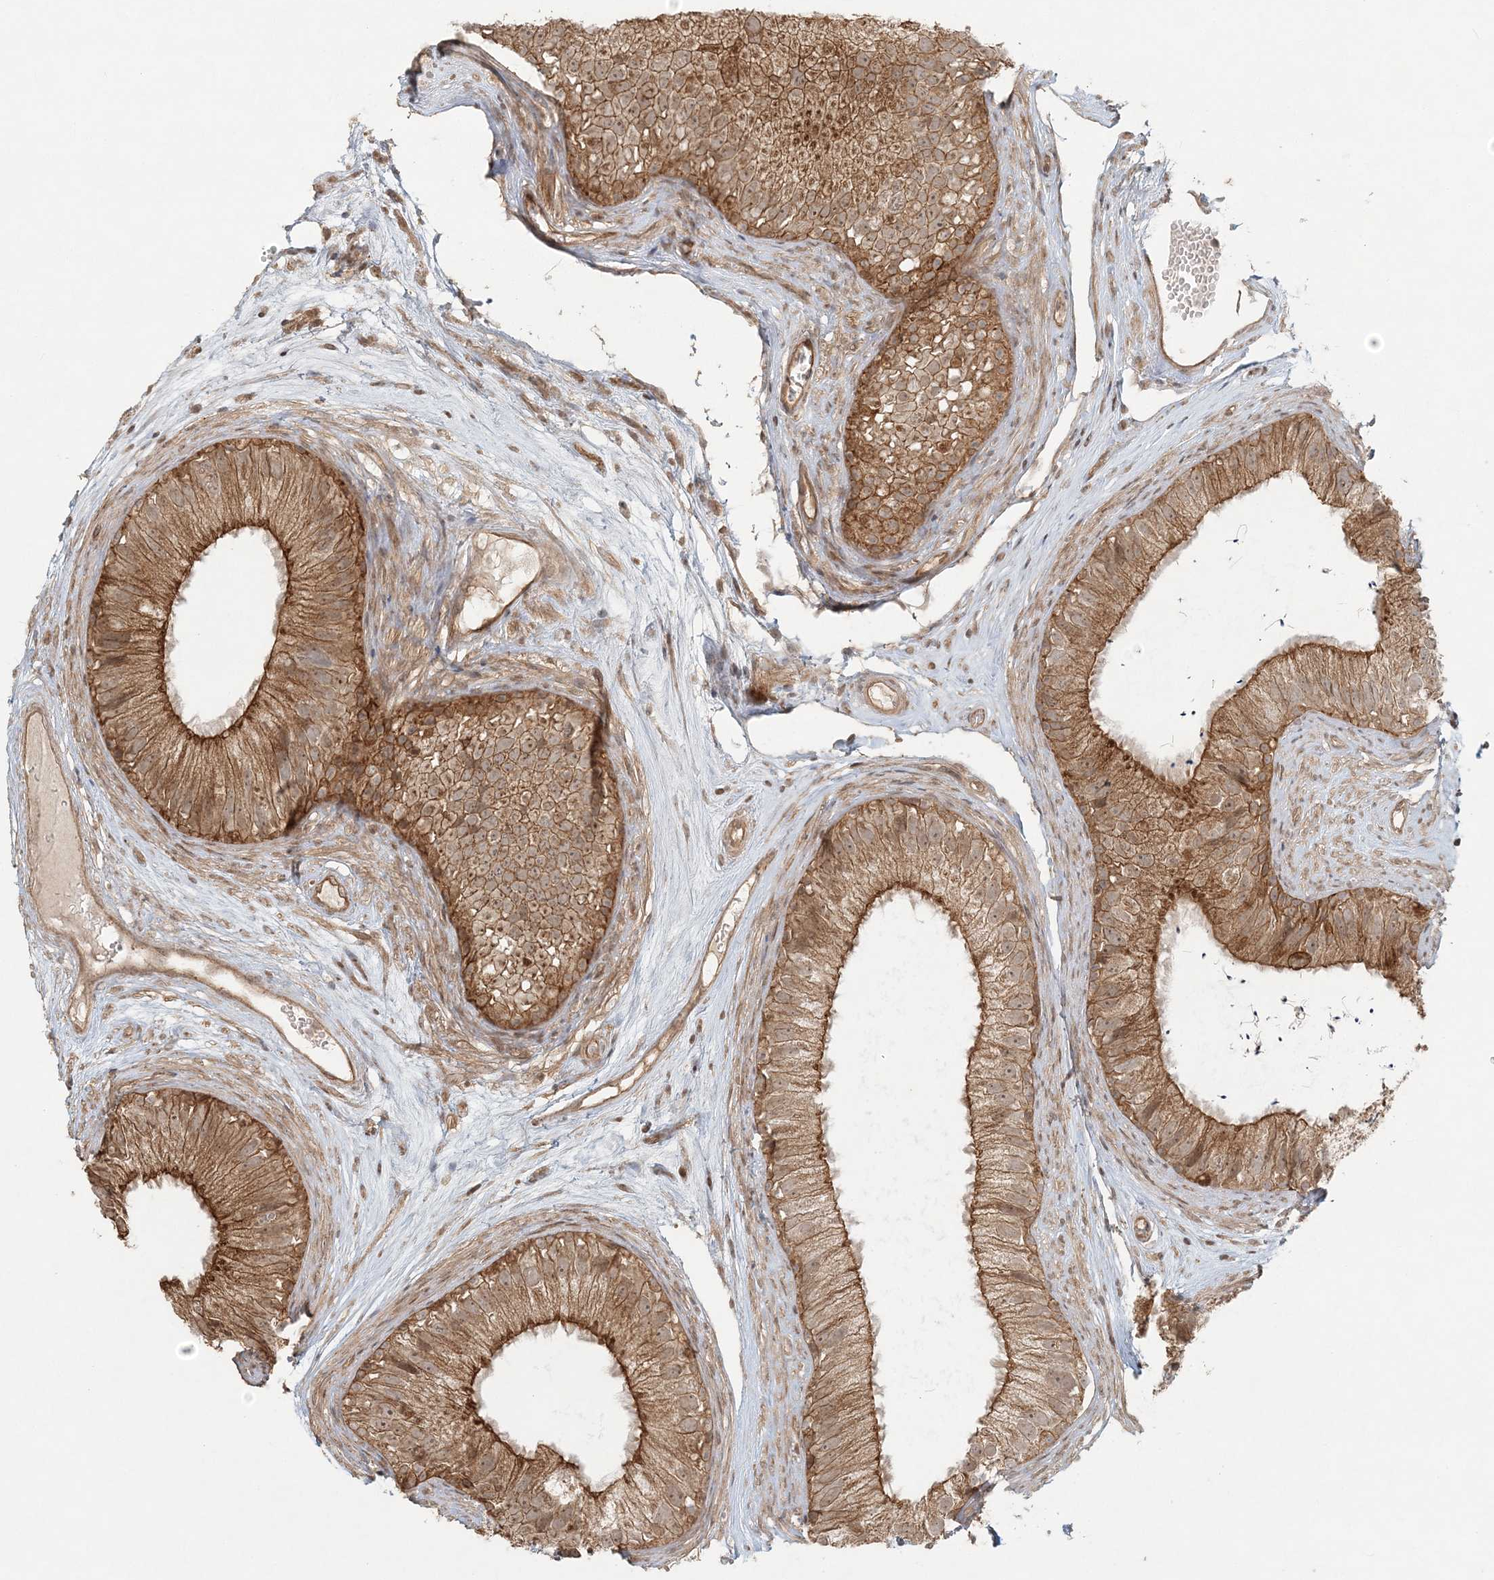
{"staining": {"intensity": "moderate", "quantity": ">75%", "location": "cytoplasmic/membranous"}, "tissue": "epididymis", "cell_type": "Glandular cells", "image_type": "normal", "snomed": [{"axis": "morphology", "description": "Normal tissue, NOS"}, {"axis": "topography", "description": "Epididymis"}], "caption": "The image shows staining of unremarkable epididymis, revealing moderate cytoplasmic/membranous protein staining (brown color) within glandular cells. Nuclei are stained in blue.", "gene": "KIAA0232", "patient": {"sex": "male", "age": 77}}